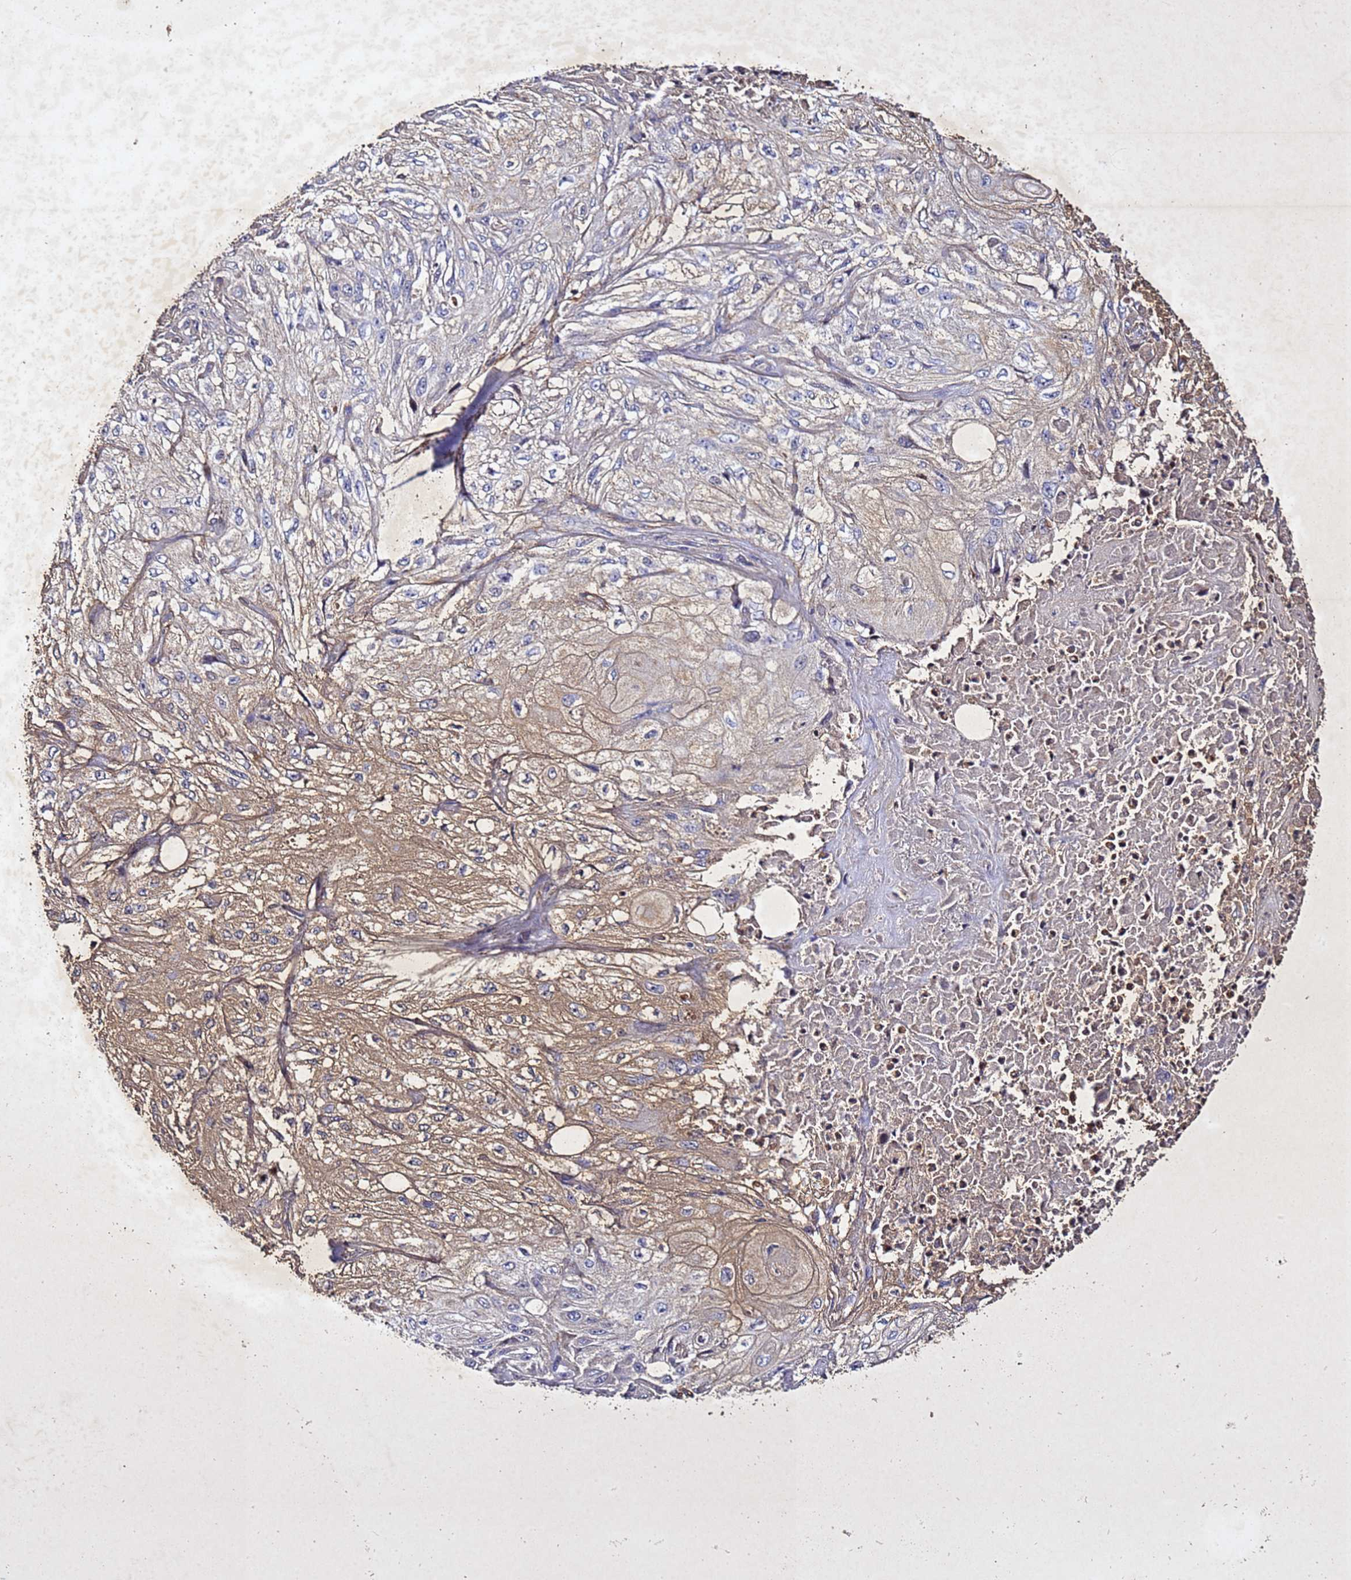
{"staining": {"intensity": "weak", "quantity": "<25%", "location": "cytoplasmic/membranous"}, "tissue": "skin cancer", "cell_type": "Tumor cells", "image_type": "cancer", "snomed": [{"axis": "morphology", "description": "Squamous cell carcinoma, NOS"}, {"axis": "morphology", "description": "Squamous cell carcinoma, metastatic, NOS"}, {"axis": "topography", "description": "Skin"}, {"axis": "topography", "description": "Lymph node"}], "caption": "This is an IHC micrograph of human skin cancer (squamous cell carcinoma). There is no positivity in tumor cells.", "gene": "SV2B", "patient": {"sex": "male", "age": 75}}